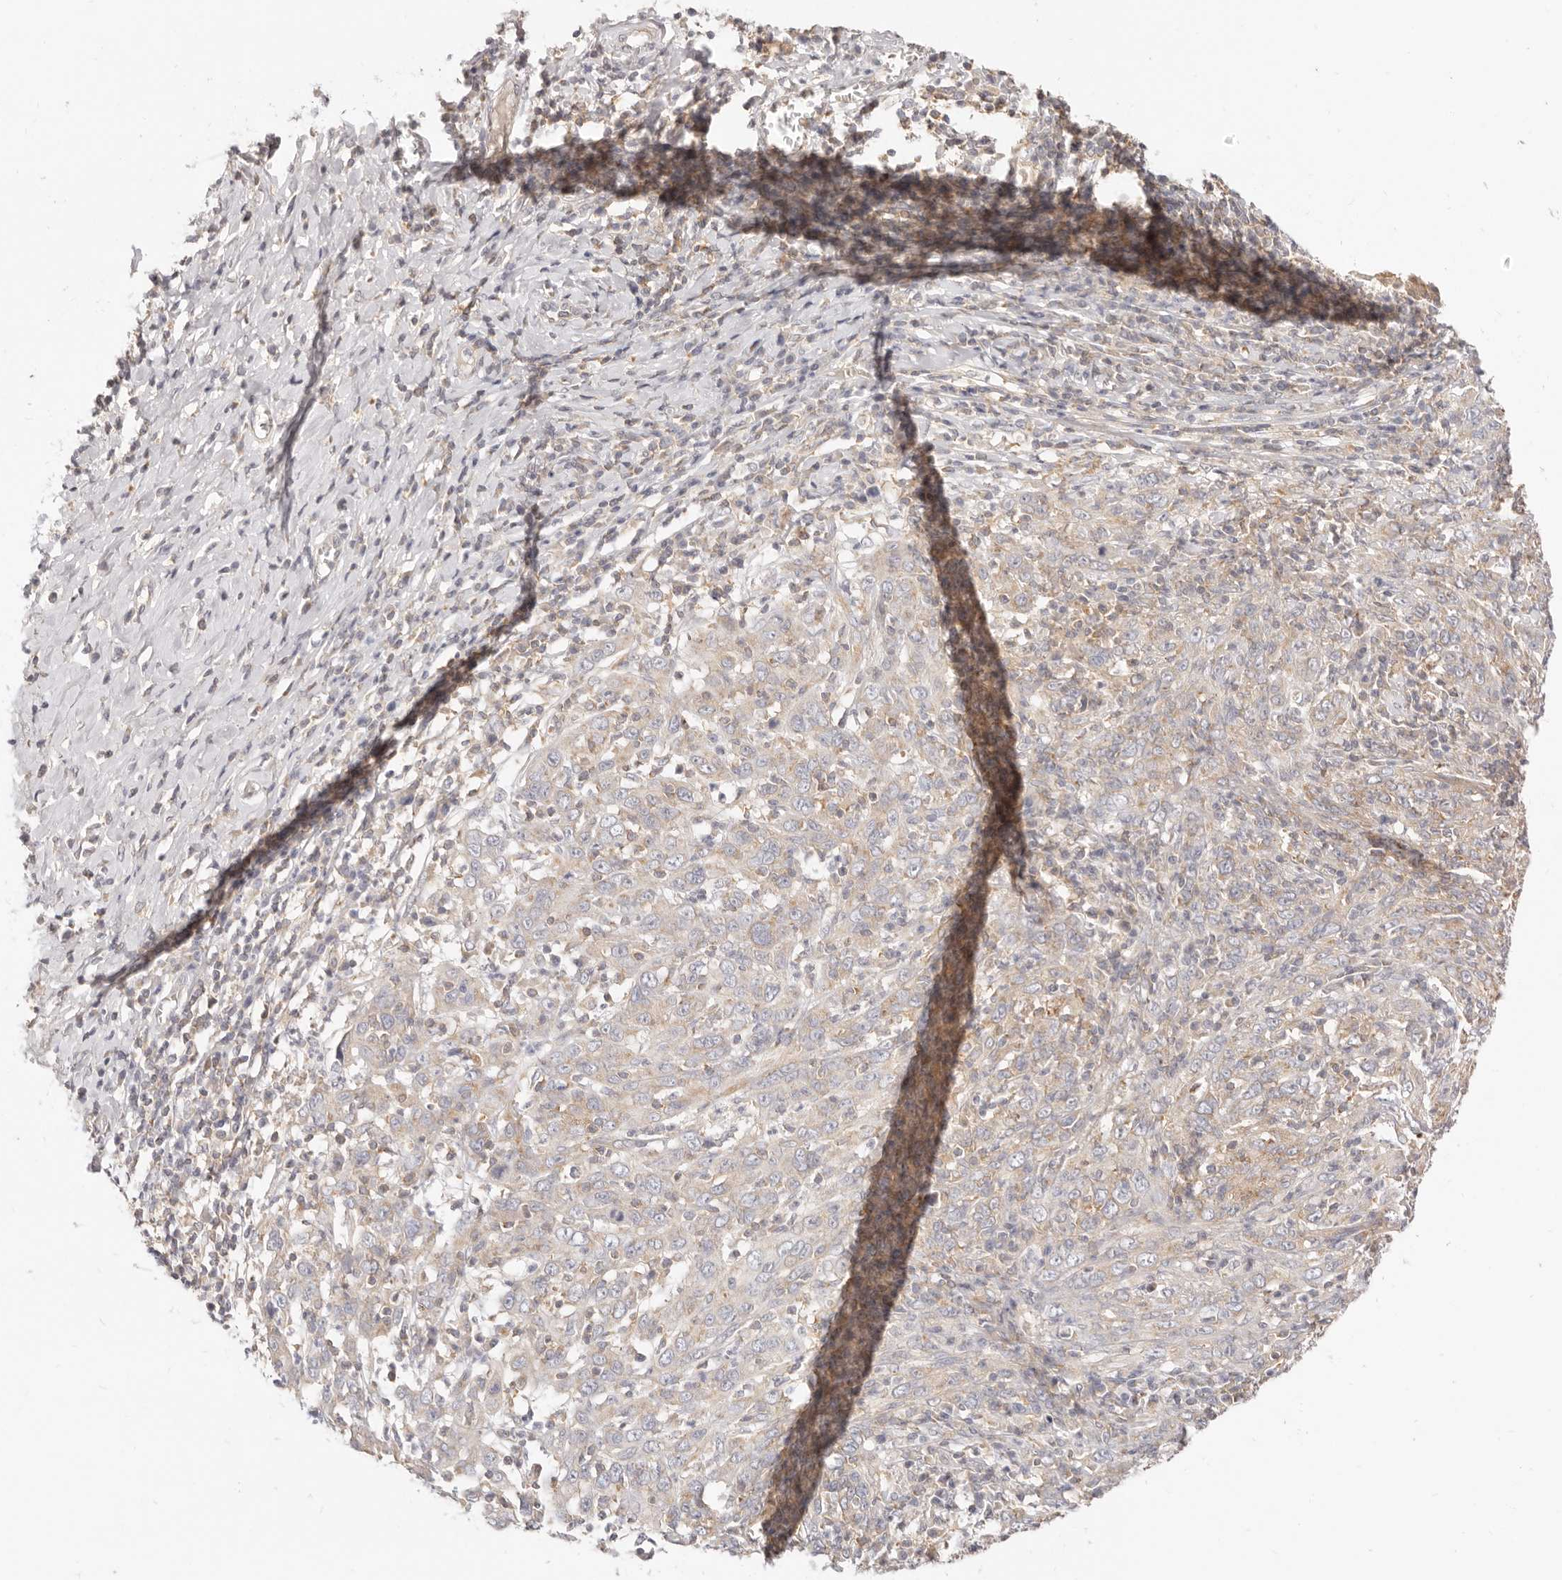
{"staining": {"intensity": "negative", "quantity": "none", "location": "none"}, "tissue": "cervical cancer", "cell_type": "Tumor cells", "image_type": "cancer", "snomed": [{"axis": "morphology", "description": "Squamous cell carcinoma, NOS"}, {"axis": "topography", "description": "Cervix"}], "caption": "DAB (3,3'-diaminobenzidine) immunohistochemical staining of cervical cancer exhibits no significant positivity in tumor cells. (DAB immunohistochemistry (IHC), high magnification).", "gene": "LTB4R2", "patient": {"sex": "female", "age": 46}}